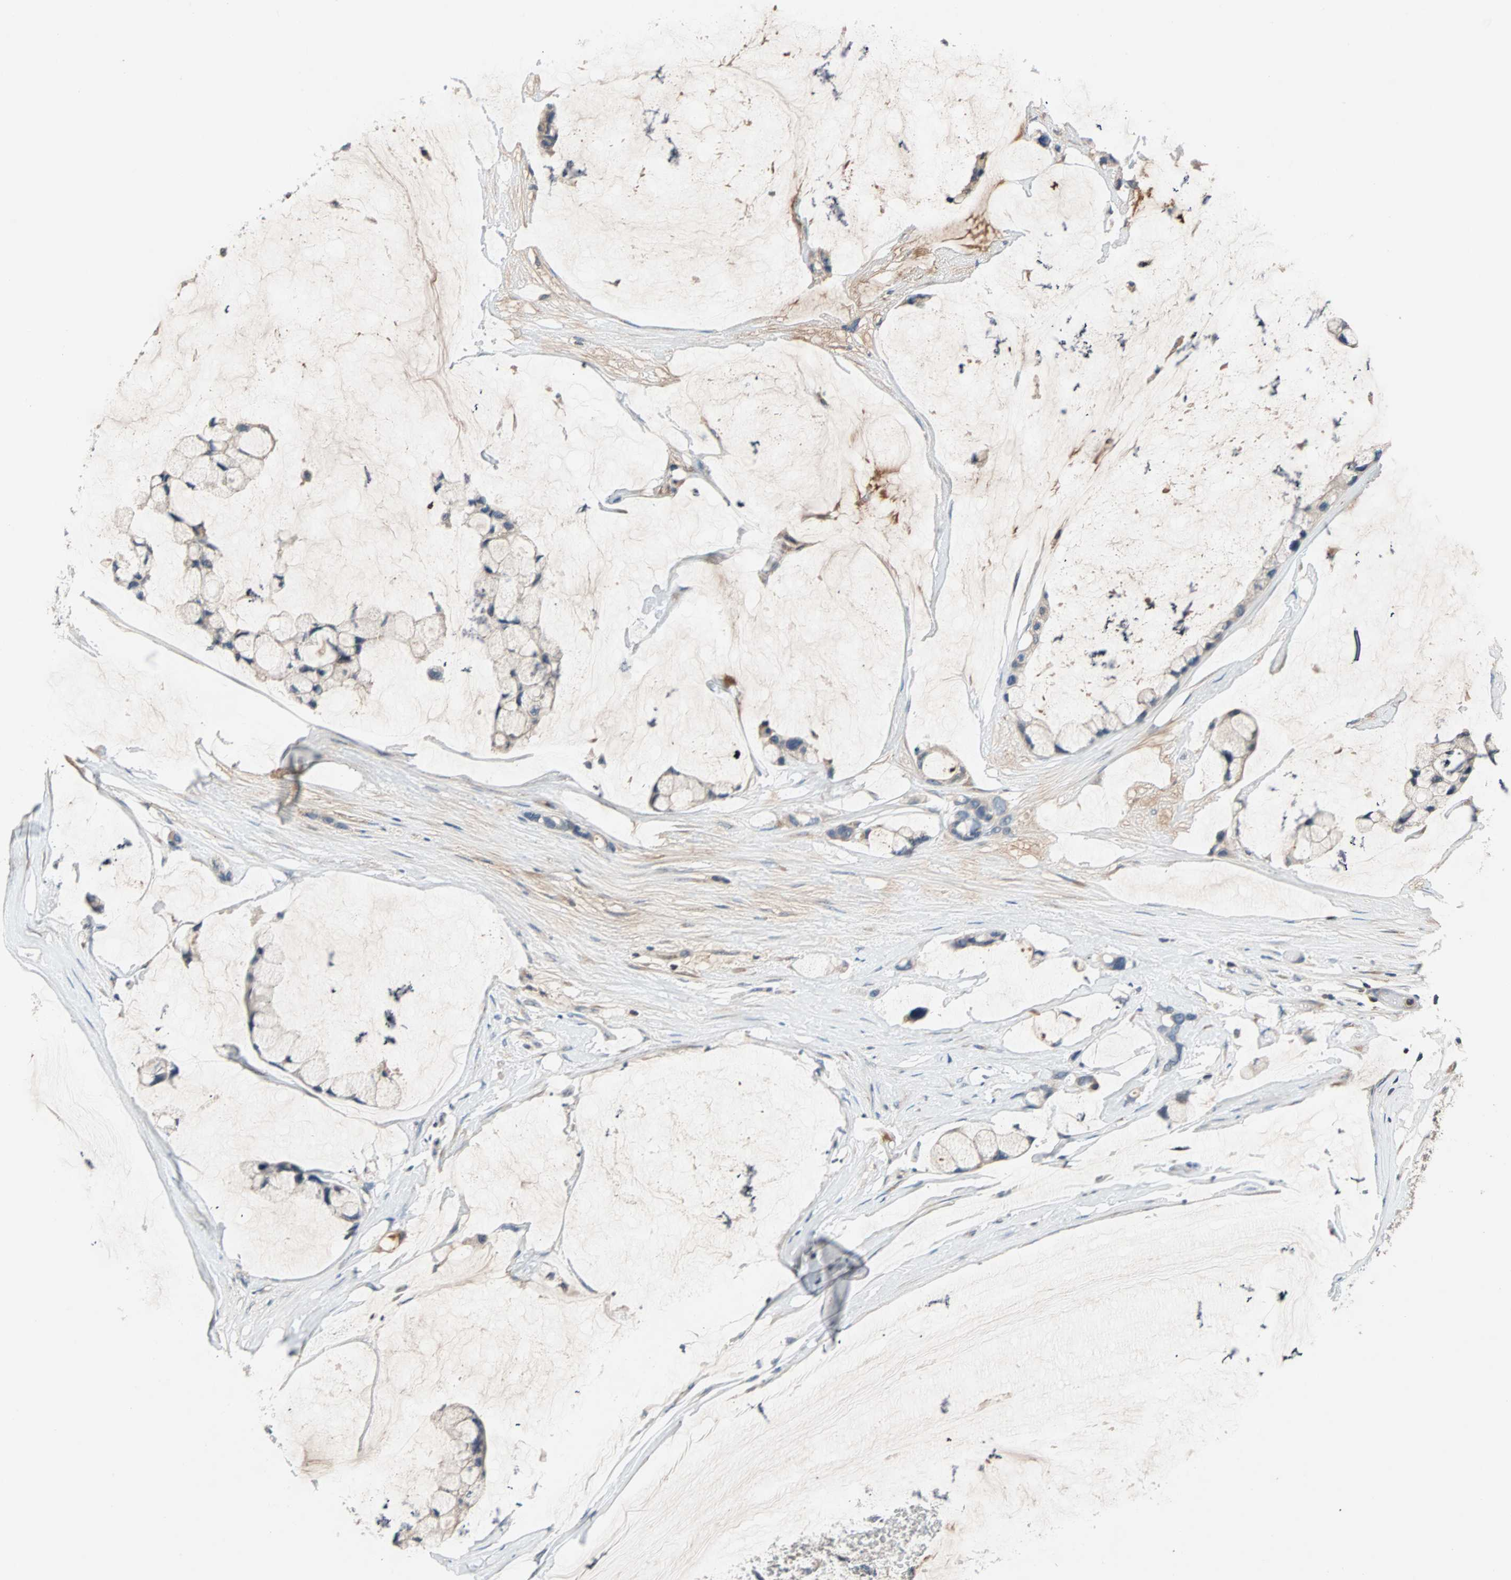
{"staining": {"intensity": "negative", "quantity": "none", "location": "none"}, "tissue": "ovarian cancer", "cell_type": "Tumor cells", "image_type": "cancer", "snomed": [{"axis": "morphology", "description": "Cystadenocarcinoma, mucinous, NOS"}, {"axis": "topography", "description": "Ovary"}], "caption": "Histopathology image shows no protein staining in tumor cells of ovarian cancer (mucinous cystadenocarcinoma) tissue. (DAB IHC visualized using brightfield microscopy, high magnification).", "gene": "MAP4K1", "patient": {"sex": "female", "age": 39}}